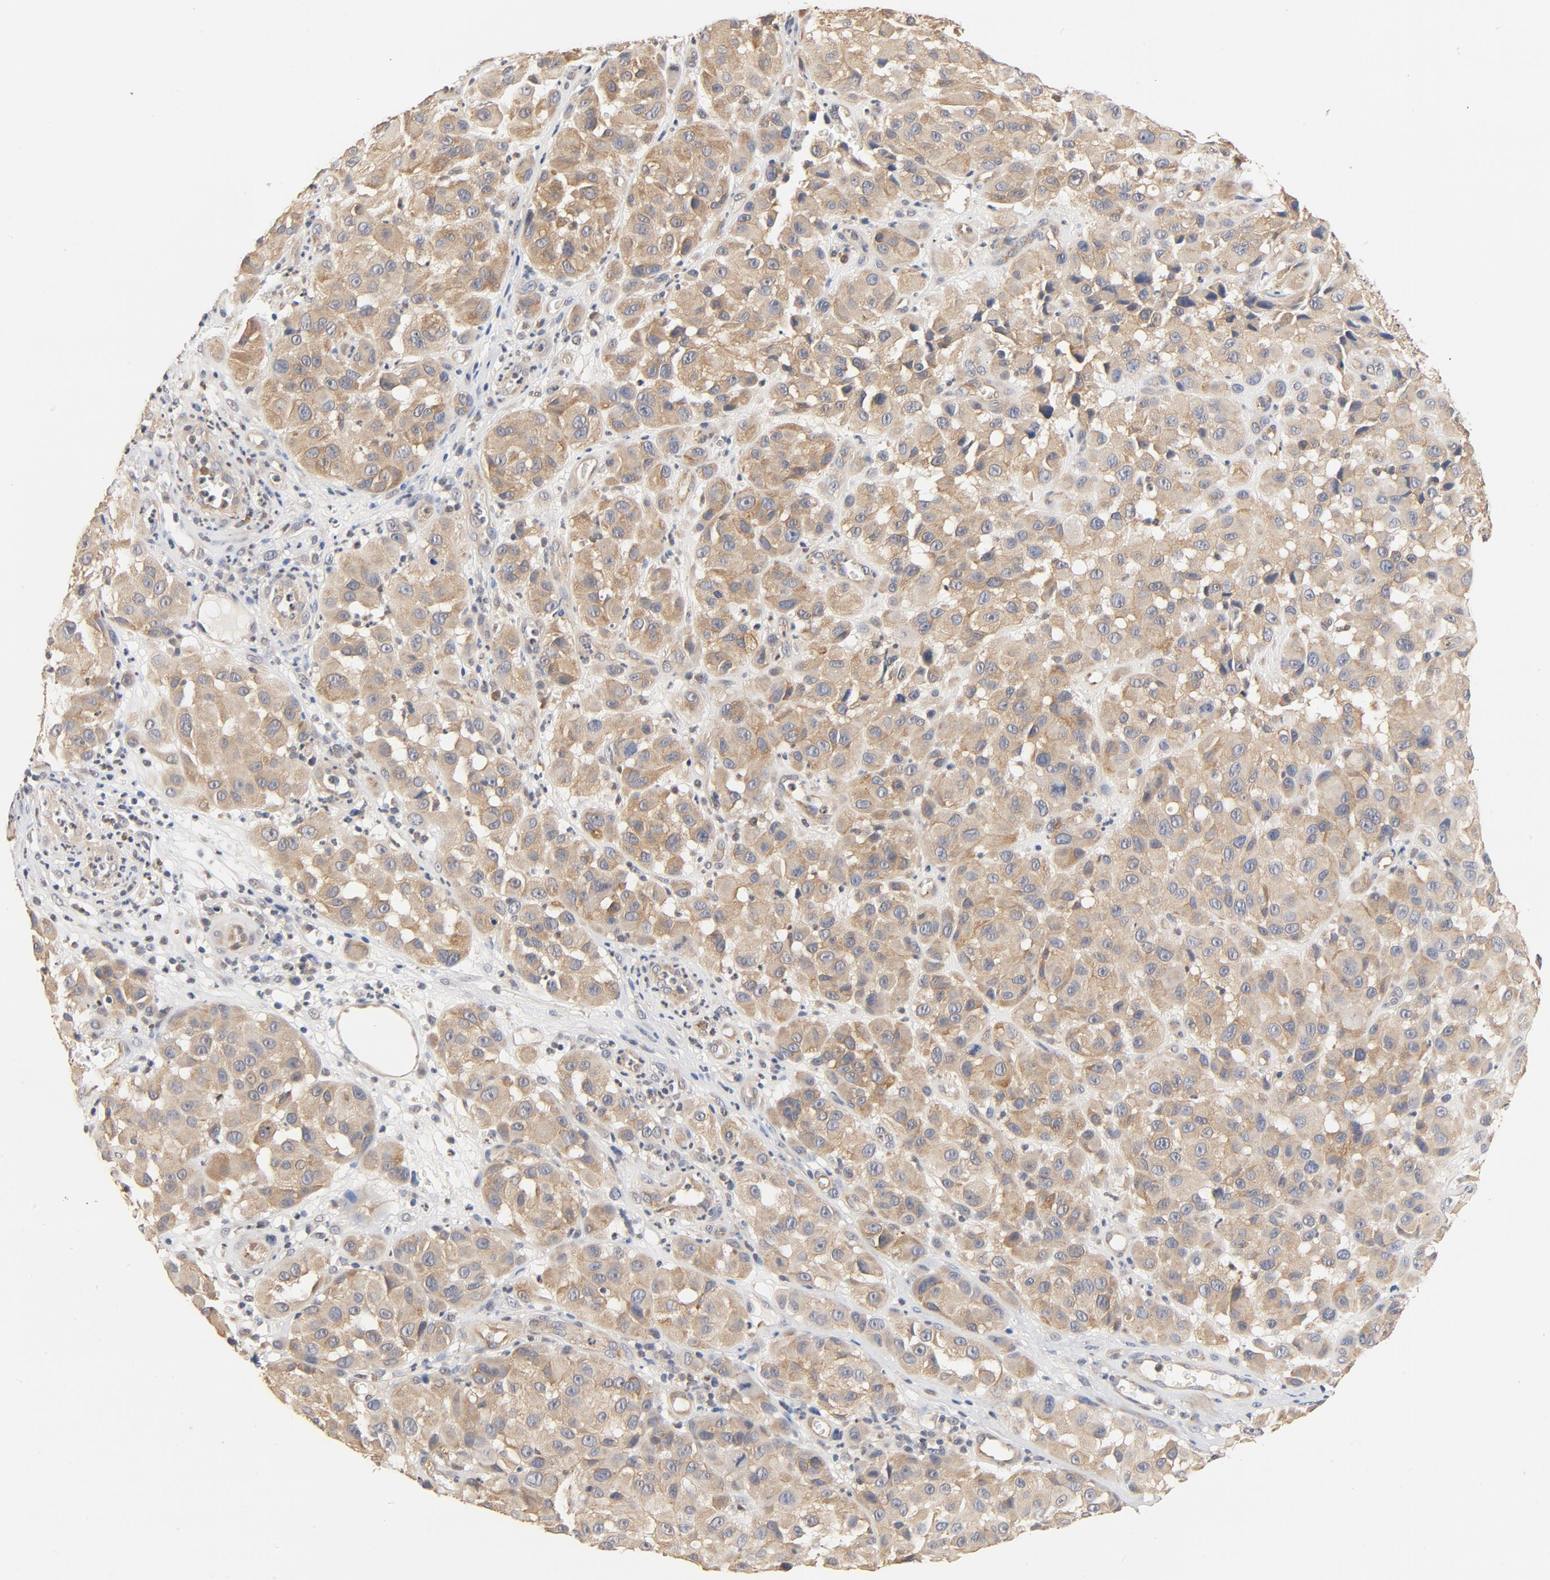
{"staining": {"intensity": "moderate", "quantity": ">75%", "location": "cytoplasmic/membranous"}, "tissue": "melanoma", "cell_type": "Tumor cells", "image_type": "cancer", "snomed": [{"axis": "morphology", "description": "Malignant melanoma, NOS"}, {"axis": "topography", "description": "Skin"}], "caption": "Approximately >75% of tumor cells in human malignant melanoma demonstrate moderate cytoplasmic/membranous protein expression as visualized by brown immunohistochemical staining.", "gene": "UBE2J1", "patient": {"sex": "female", "age": 21}}